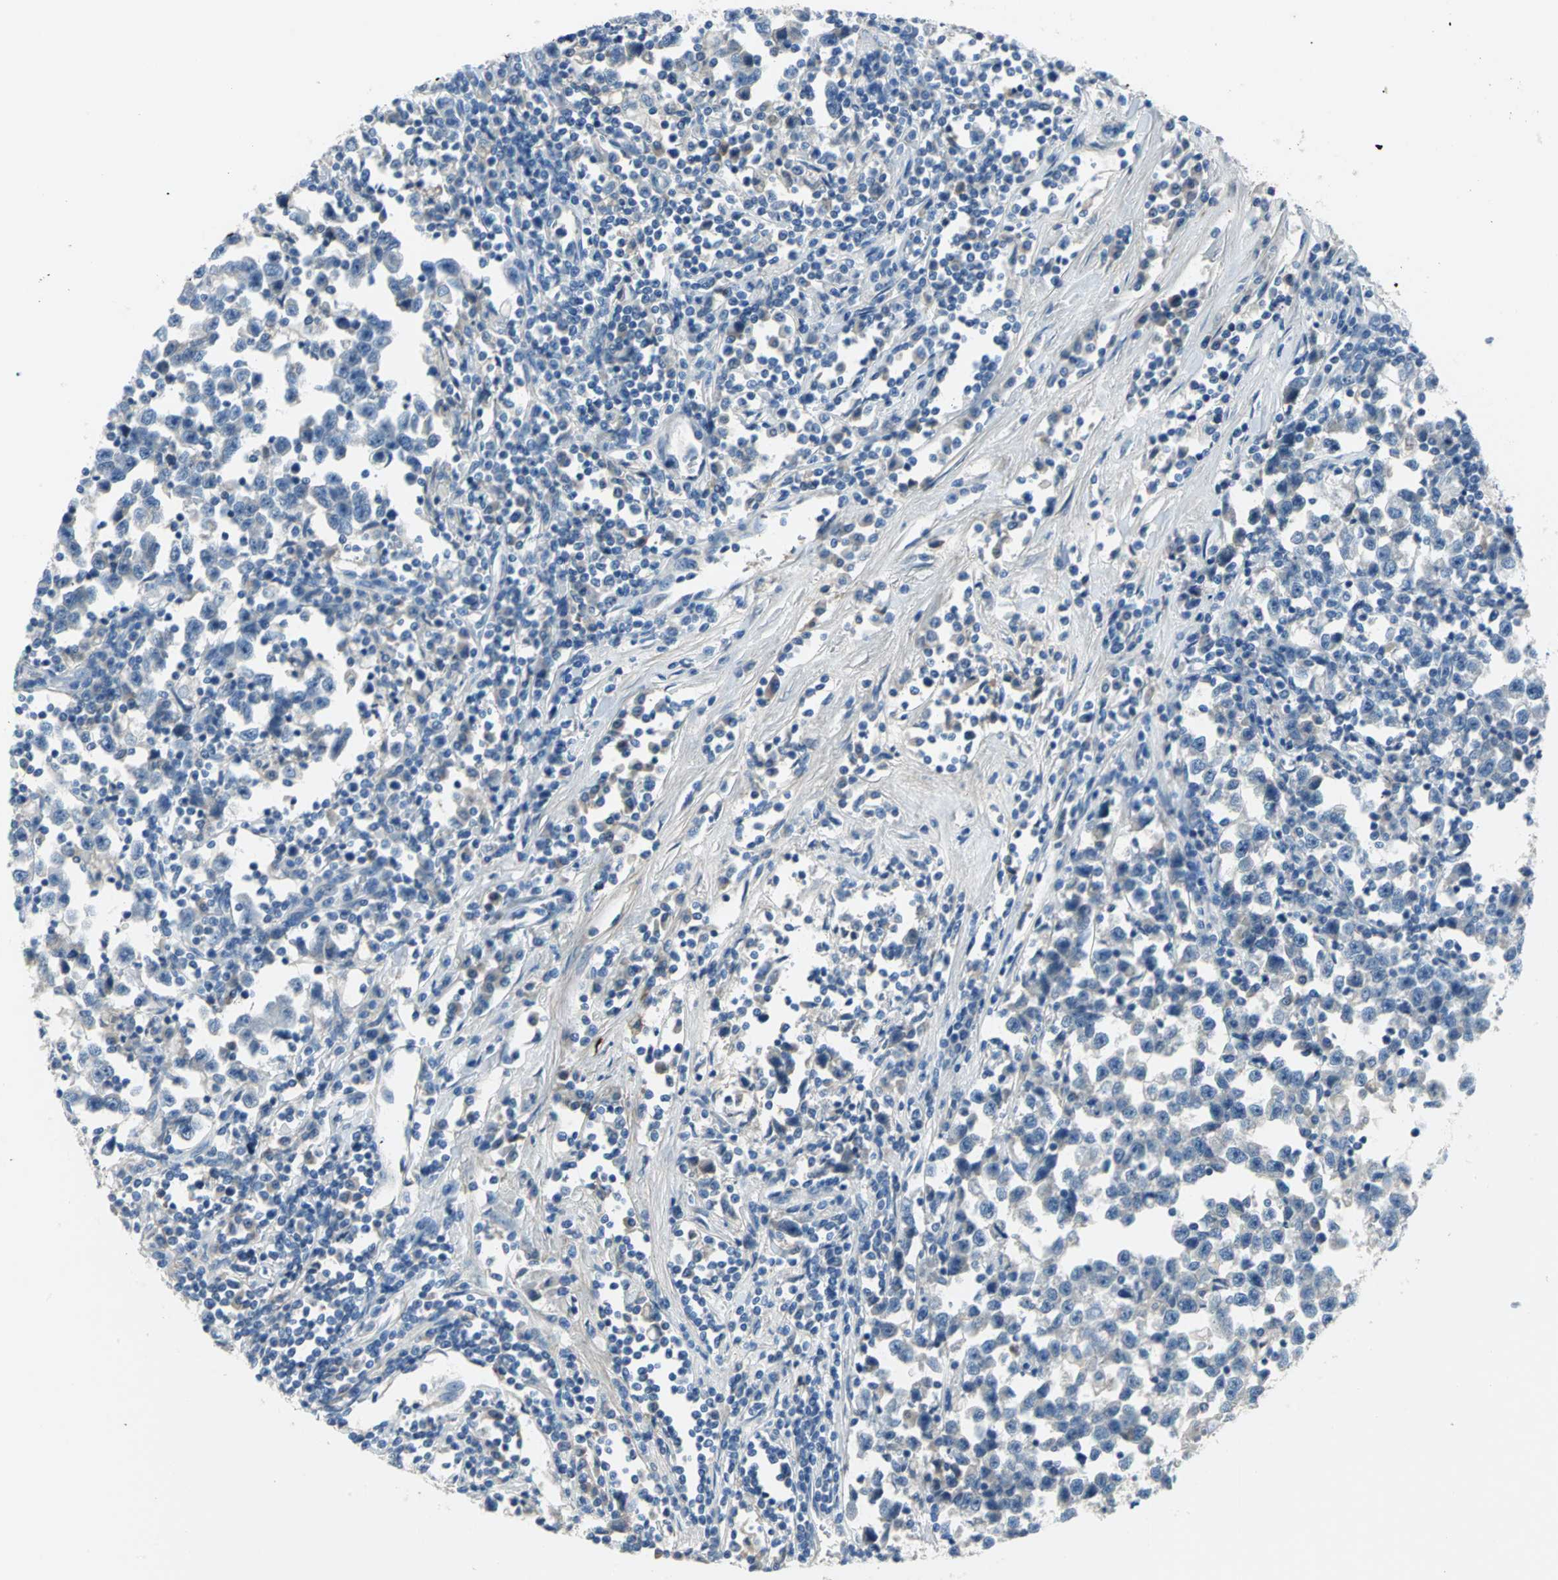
{"staining": {"intensity": "negative", "quantity": "none", "location": "none"}, "tissue": "testis cancer", "cell_type": "Tumor cells", "image_type": "cancer", "snomed": [{"axis": "morphology", "description": "Seminoma, NOS"}, {"axis": "topography", "description": "Testis"}], "caption": "Immunohistochemistry of seminoma (testis) shows no positivity in tumor cells.", "gene": "ZIC1", "patient": {"sex": "male", "age": 43}}